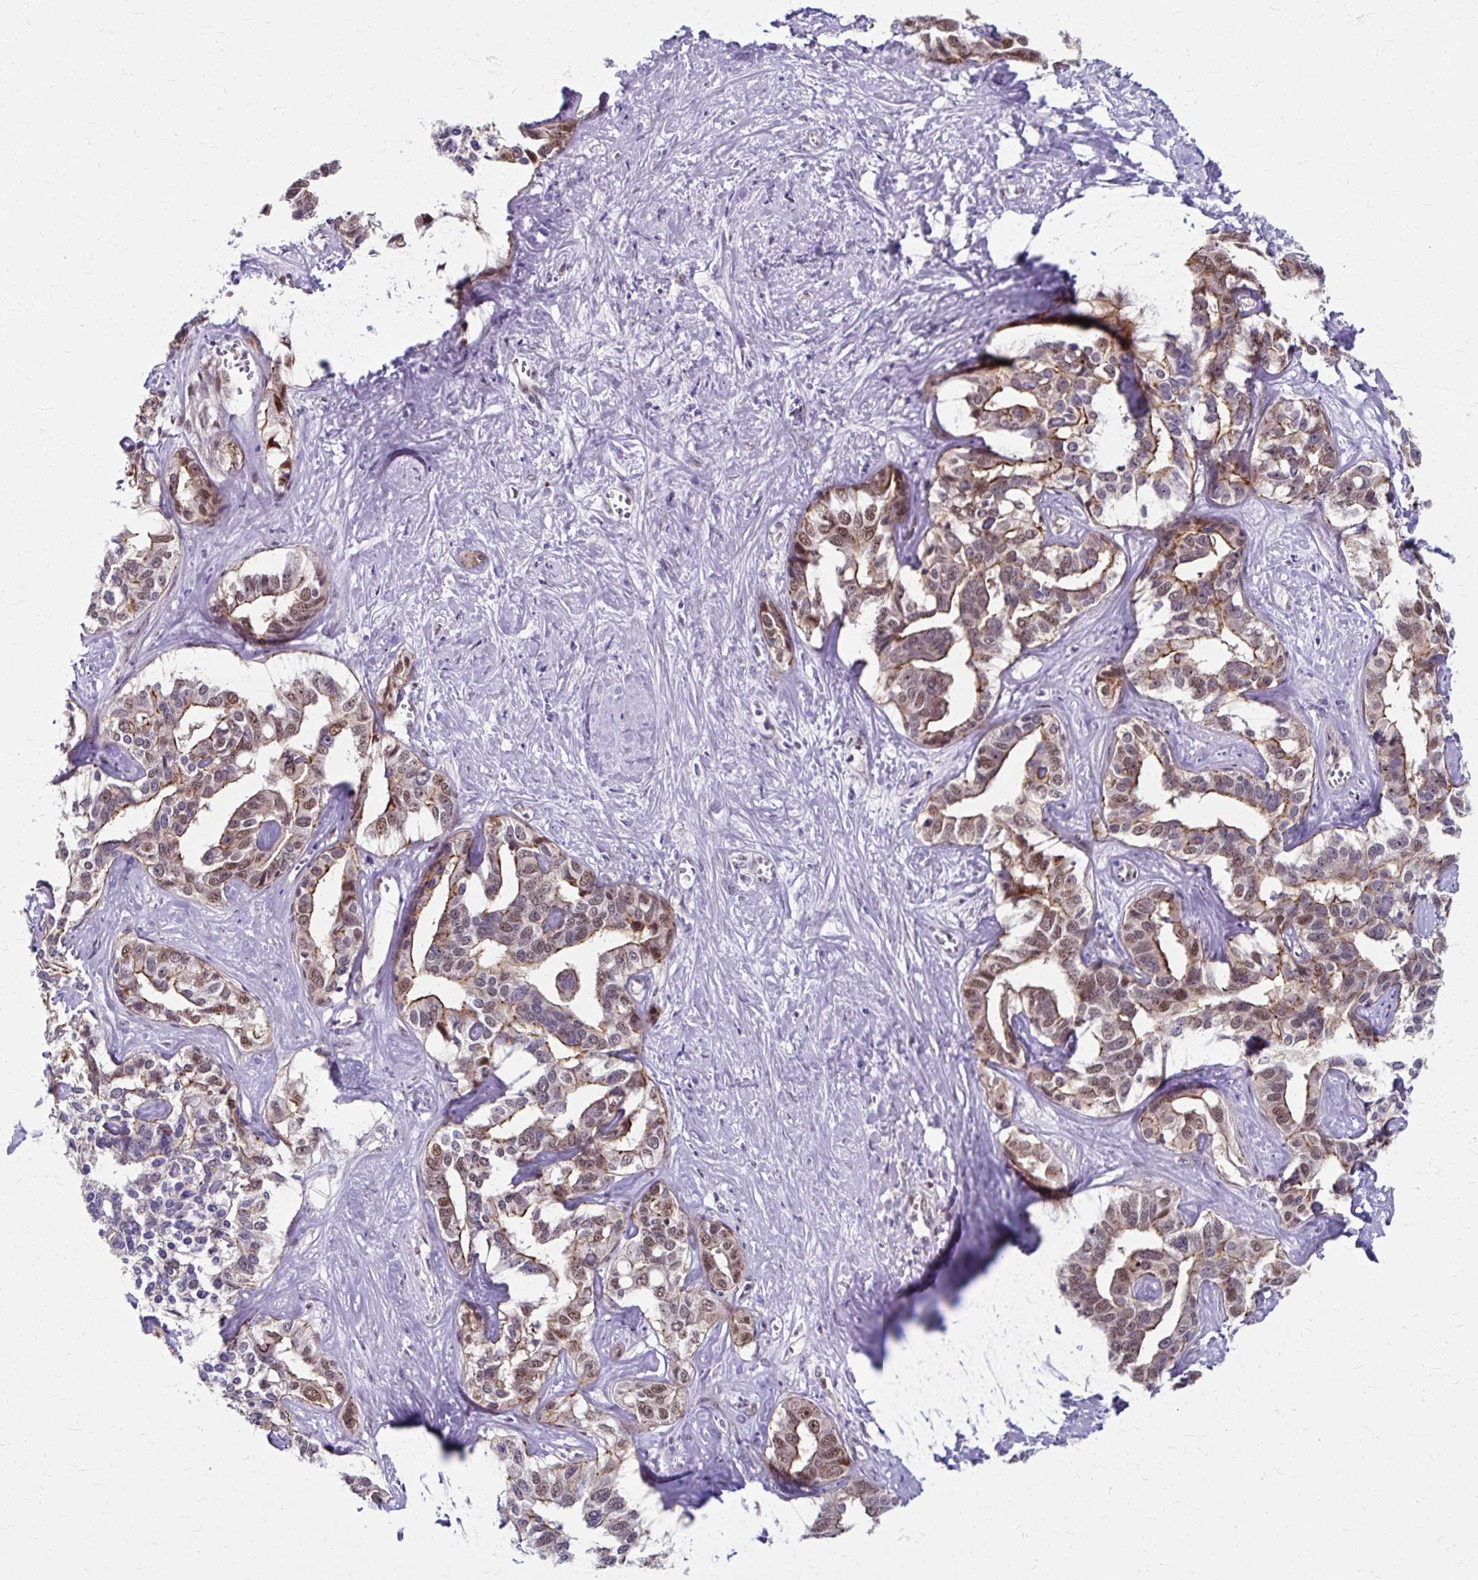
{"staining": {"intensity": "moderate", "quantity": "<25%", "location": "cytoplasmic/membranous,nuclear"}, "tissue": "liver cancer", "cell_type": "Tumor cells", "image_type": "cancer", "snomed": [{"axis": "morphology", "description": "Cholangiocarcinoma"}, {"axis": "topography", "description": "Liver"}], "caption": "Human cholangiocarcinoma (liver) stained with a brown dye demonstrates moderate cytoplasmic/membranous and nuclear positive staining in about <25% of tumor cells.", "gene": "ZNF555", "patient": {"sex": "male", "age": 59}}